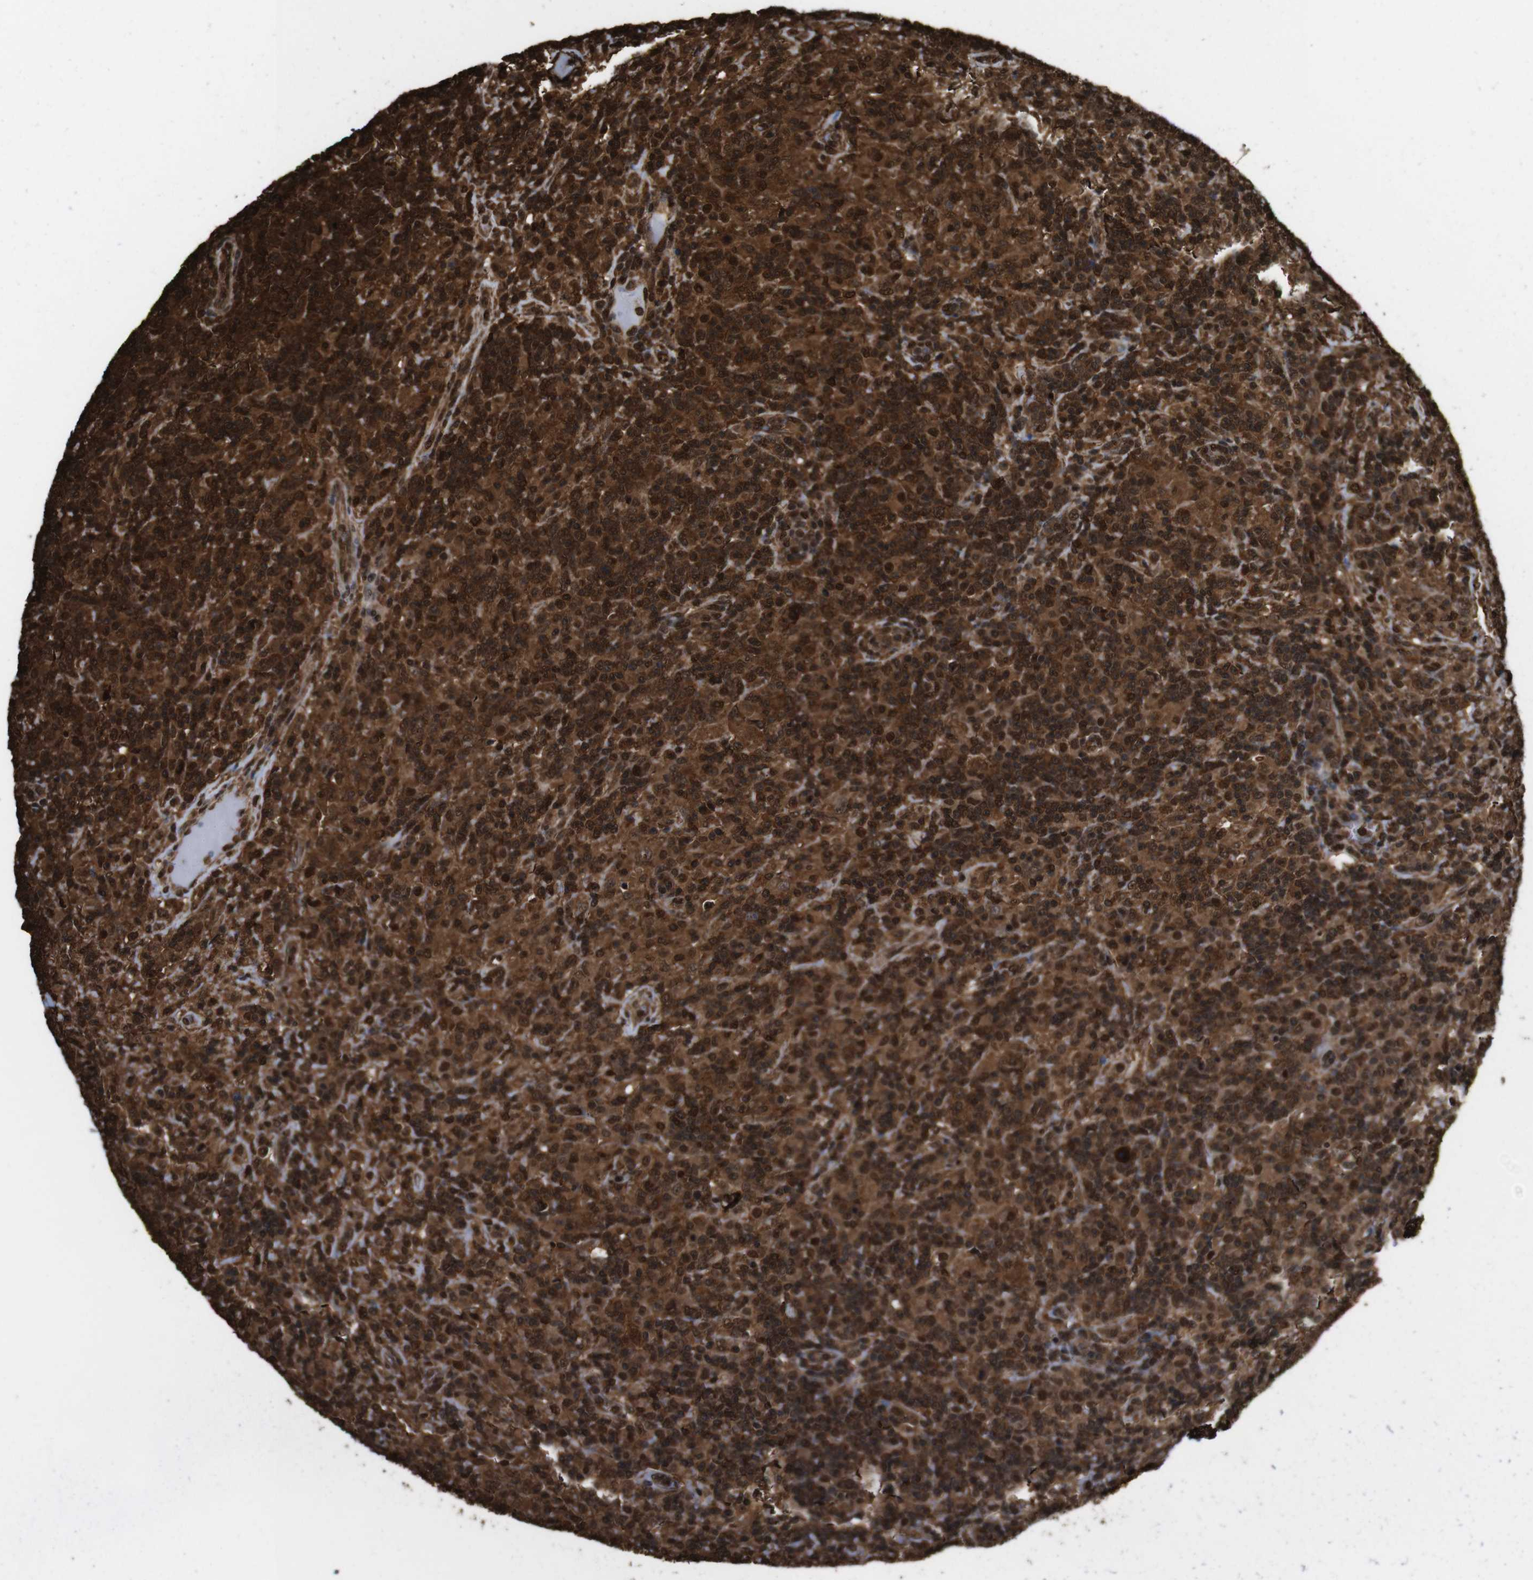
{"staining": {"intensity": "strong", "quantity": ">75%", "location": "cytoplasmic/membranous,nuclear"}, "tissue": "lymphoma", "cell_type": "Tumor cells", "image_type": "cancer", "snomed": [{"axis": "morphology", "description": "Hodgkin's disease, NOS"}, {"axis": "topography", "description": "Lymph node"}], "caption": "Strong cytoplasmic/membranous and nuclear positivity for a protein is appreciated in approximately >75% of tumor cells of lymphoma using immunohistochemistry (IHC).", "gene": "VCP", "patient": {"sex": "male", "age": 70}}